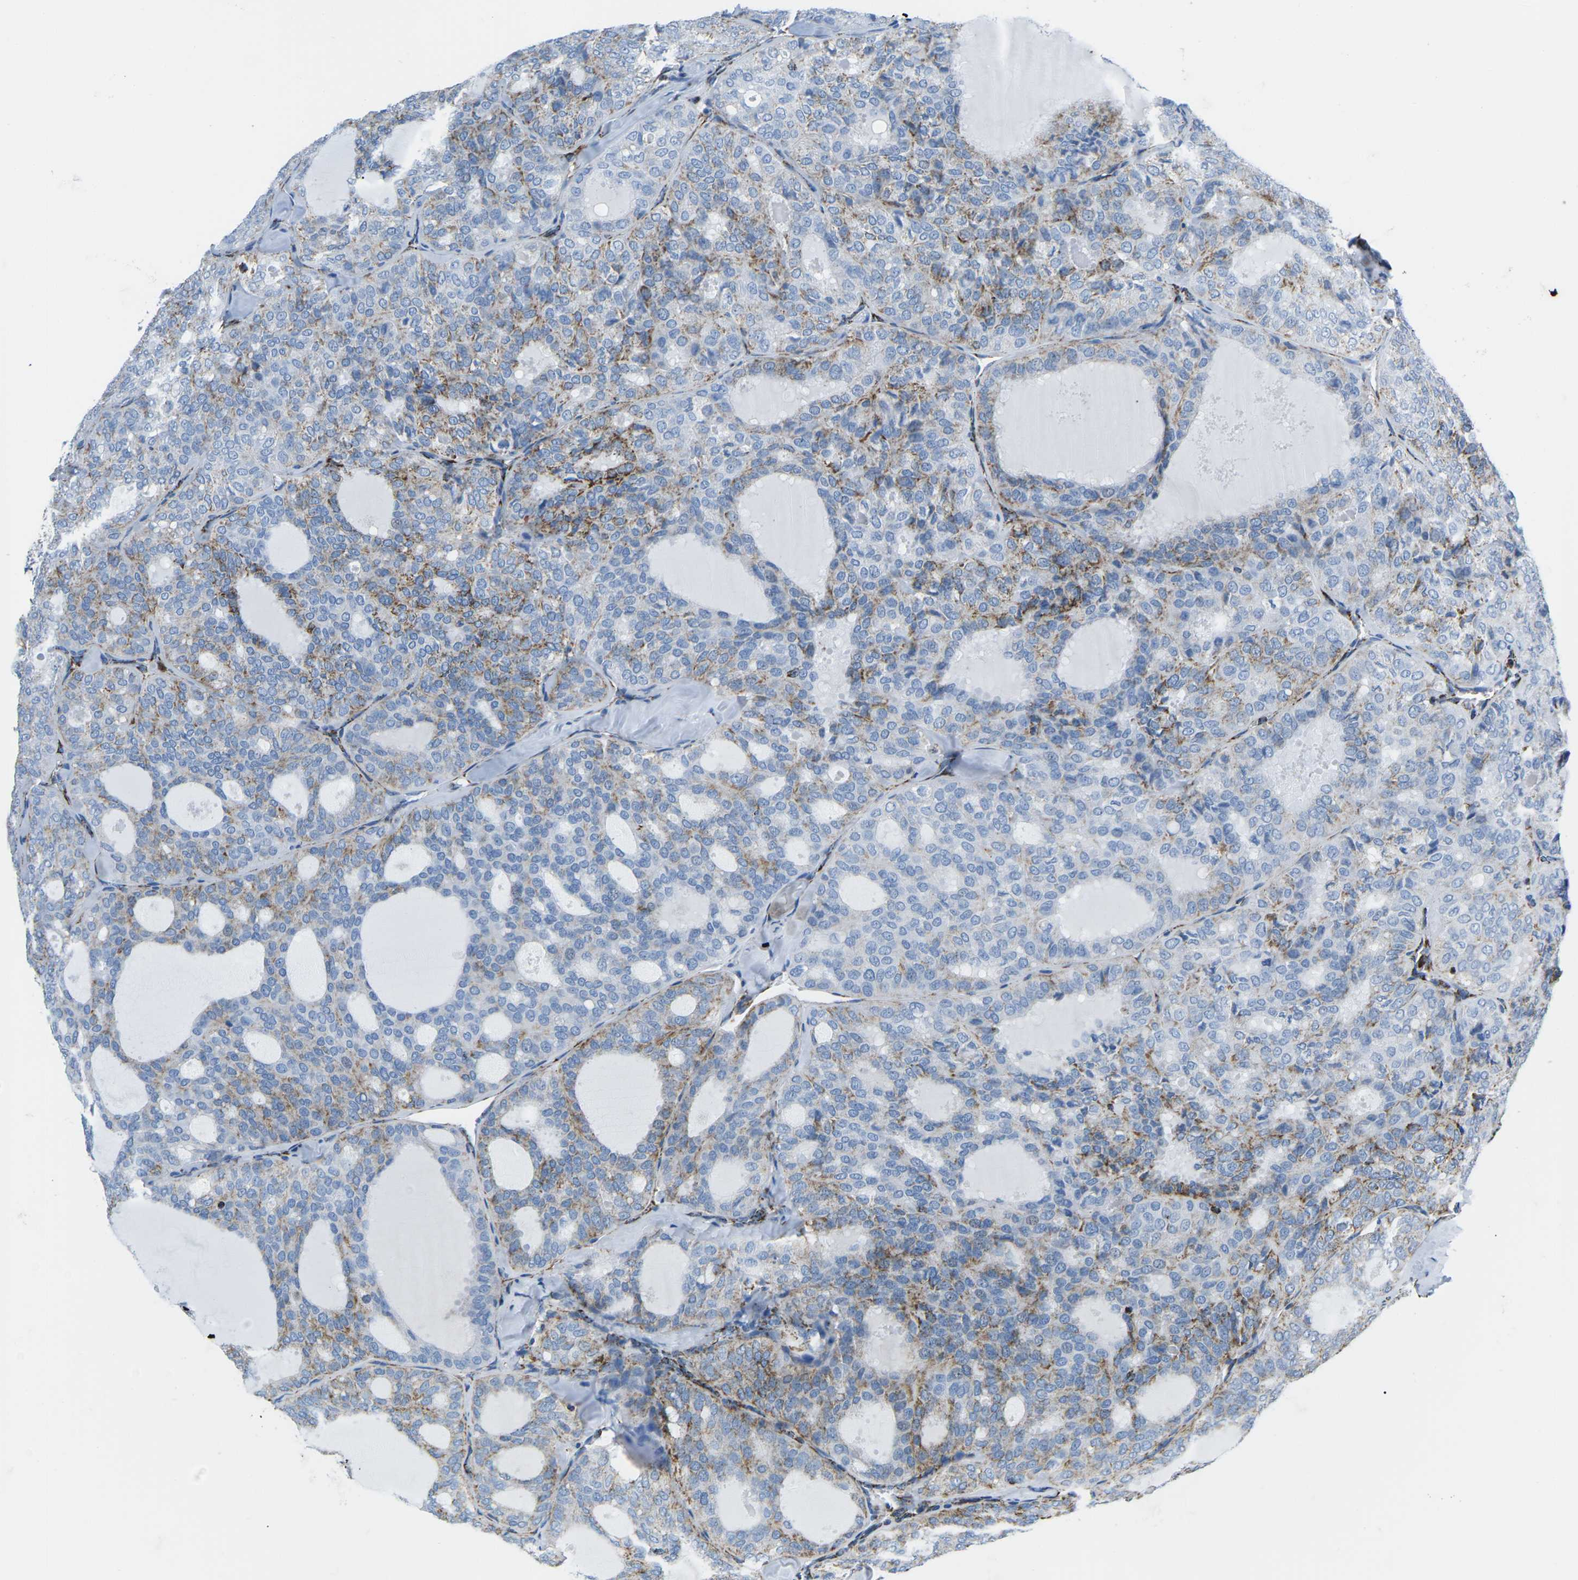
{"staining": {"intensity": "weak", "quantity": "<25%", "location": "cytoplasmic/membranous"}, "tissue": "thyroid cancer", "cell_type": "Tumor cells", "image_type": "cancer", "snomed": [{"axis": "morphology", "description": "Follicular adenoma carcinoma, NOS"}, {"axis": "topography", "description": "Thyroid gland"}], "caption": "DAB (3,3'-diaminobenzidine) immunohistochemical staining of follicular adenoma carcinoma (thyroid) reveals no significant expression in tumor cells. Nuclei are stained in blue.", "gene": "COX6C", "patient": {"sex": "male", "age": 75}}